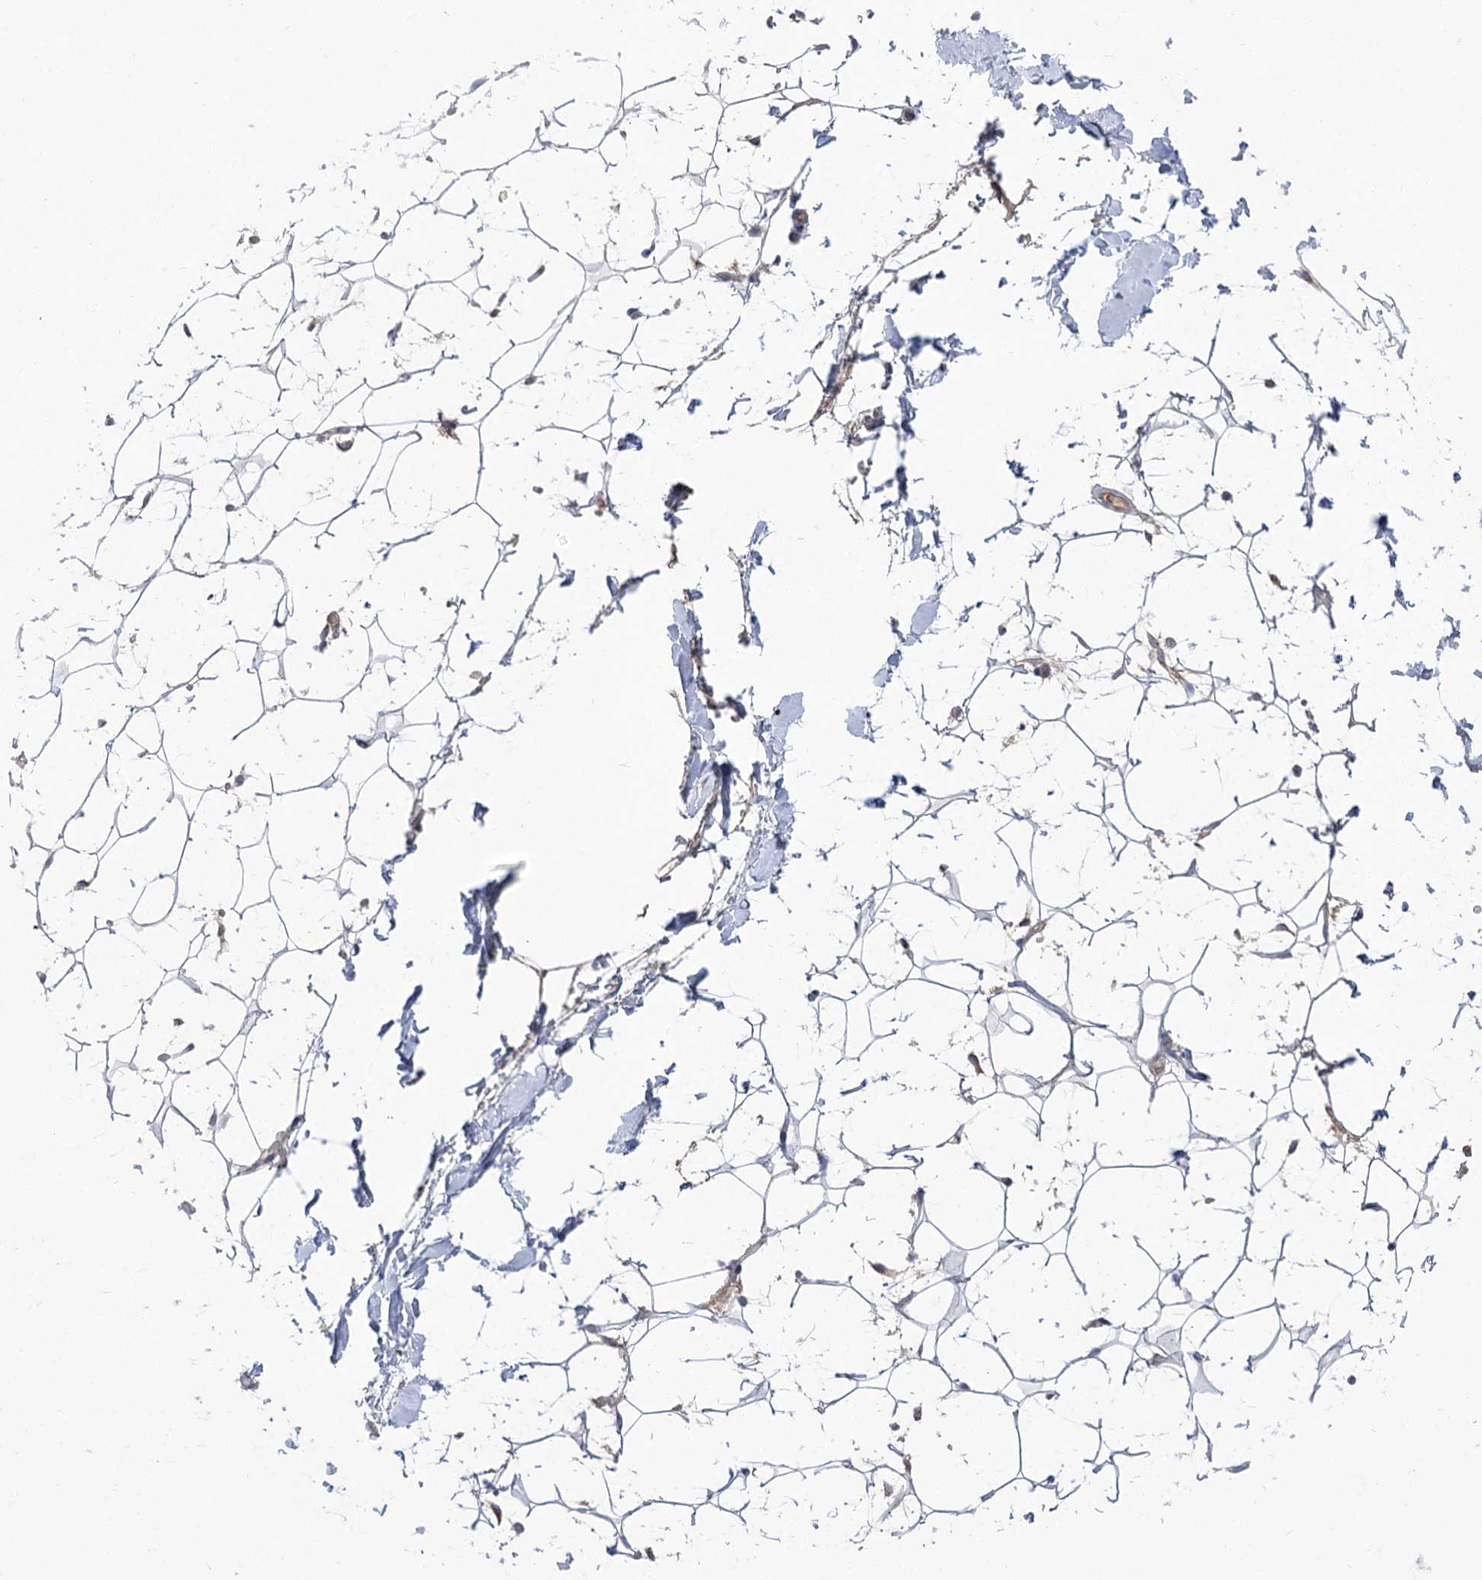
{"staining": {"intensity": "negative", "quantity": "none", "location": "none"}, "tissue": "adipose tissue", "cell_type": "Adipocytes", "image_type": "normal", "snomed": [{"axis": "morphology", "description": "Normal tissue, NOS"}, {"axis": "topography", "description": "Breast"}], "caption": "Adipose tissue stained for a protein using immunohistochemistry (IHC) displays no positivity adipocytes.", "gene": "GBF1", "patient": {"sex": "female", "age": 26}}